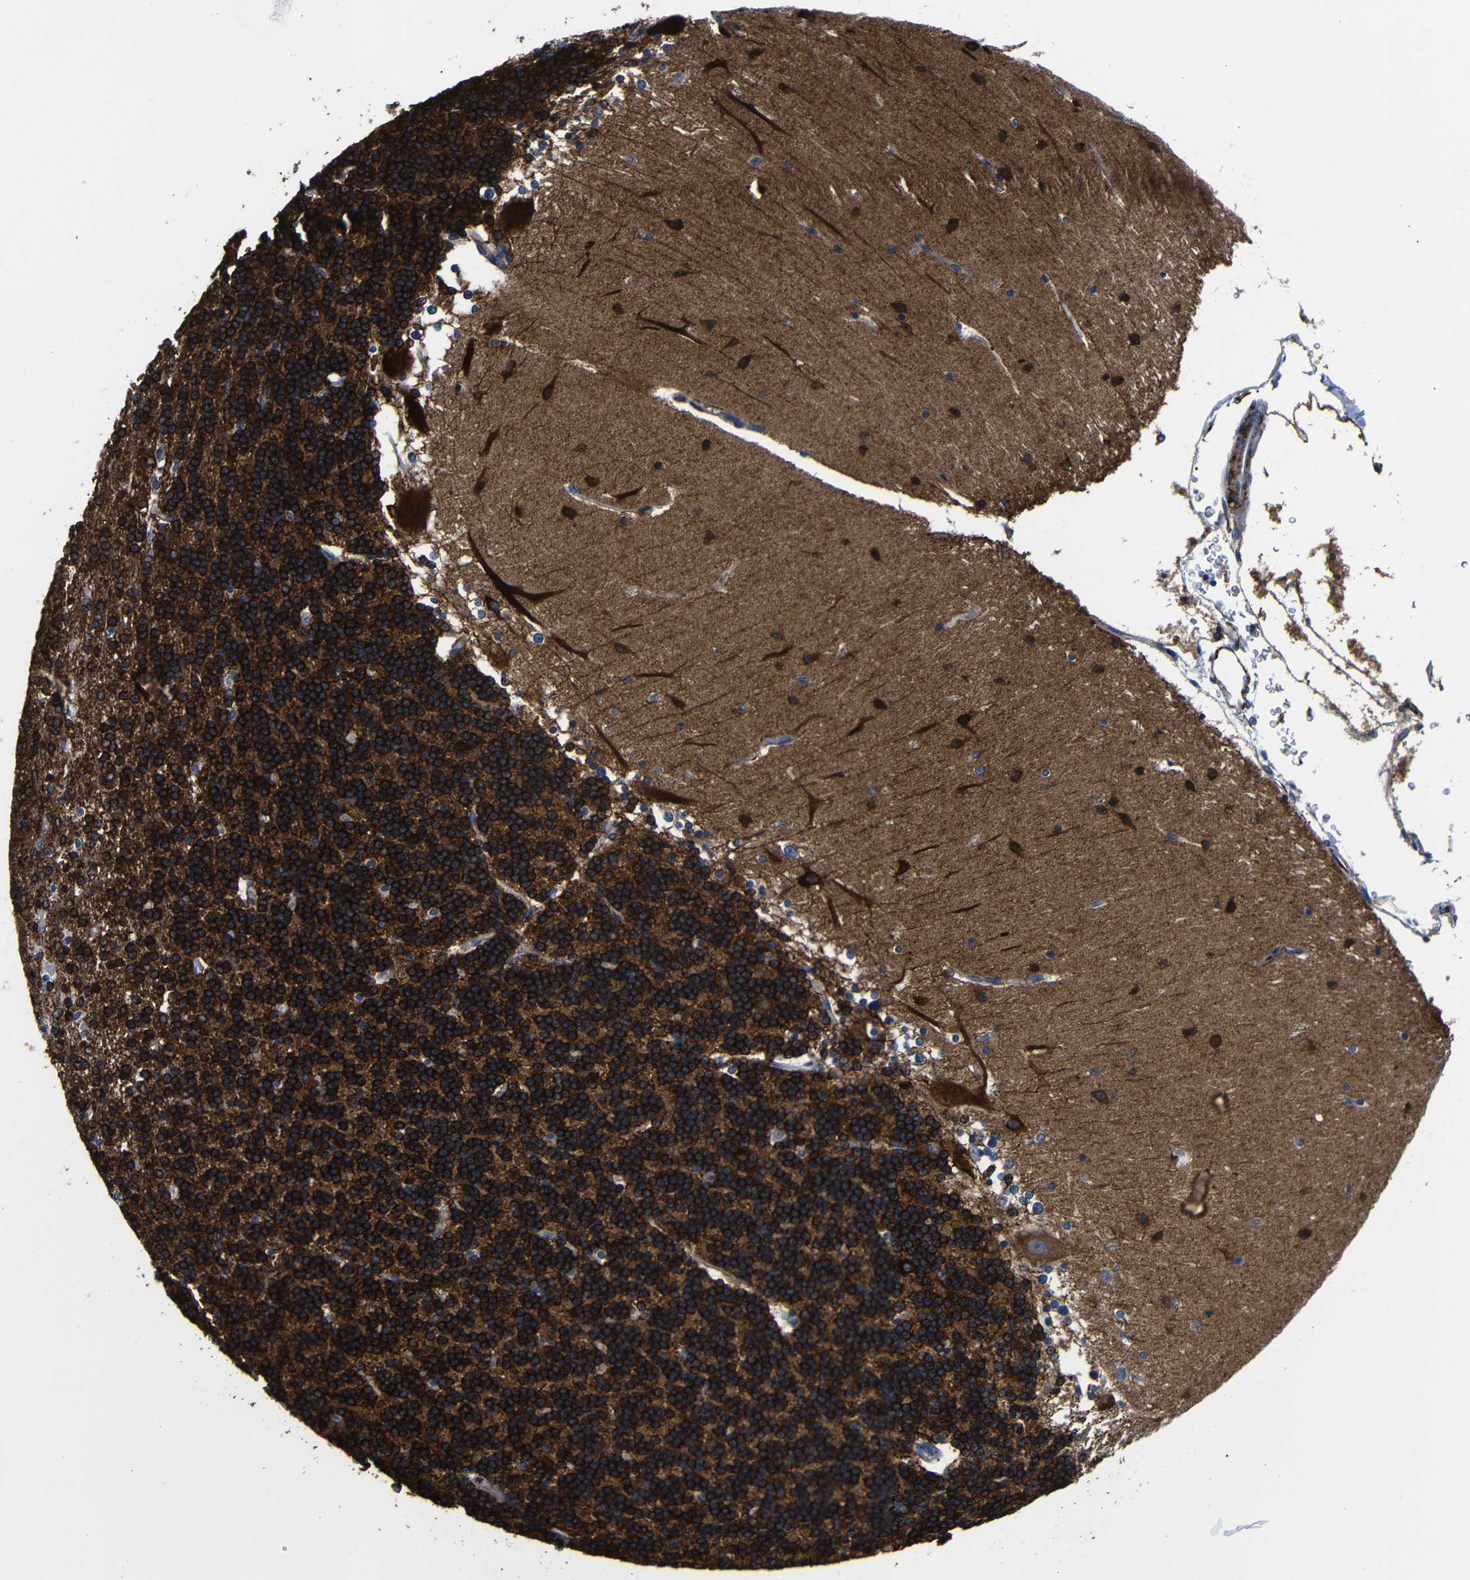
{"staining": {"intensity": "strong", "quantity": ">75%", "location": "cytoplasmic/membranous"}, "tissue": "cerebellum", "cell_type": "Cells in granular layer", "image_type": "normal", "snomed": [{"axis": "morphology", "description": "Normal tissue, NOS"}, {"axis": "topography", "description": "Cerebellum"}], "caption": "Strong cytoplasmic/membranous protein staining is identified in about >75% of cells in granular layer in cerebellum. The protein of interest is stained brown, and the nuclei are stained in blue (DAB IHC with brightfield microscopy, high magnification).", "gene": "LRIG1", "patient": {"sex": "female", "age": 19}}